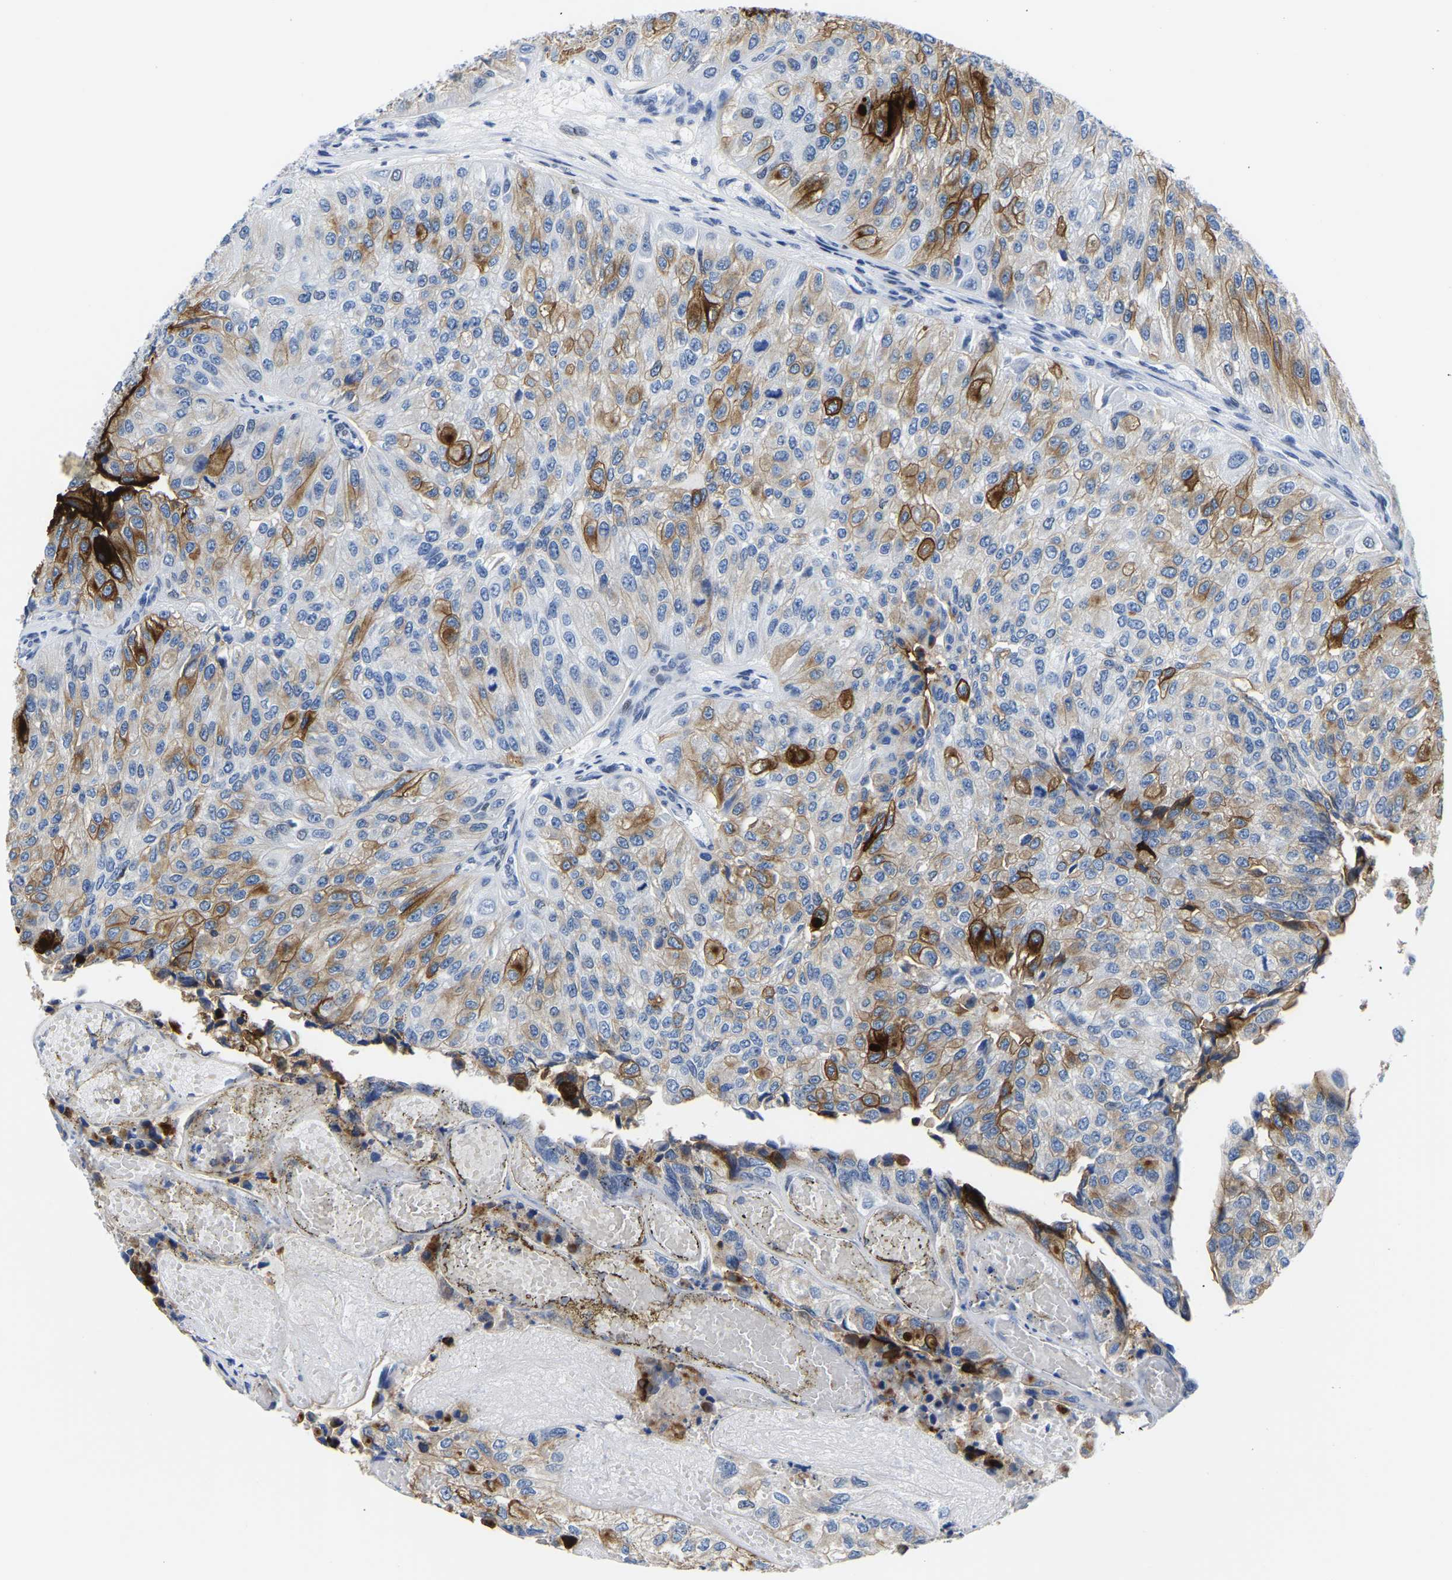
{"staining": {"intensity": "strong", "quantity": "<25%", "location": "cytoplasmic/membranous"}, "tissue": "urothelial cancer", "cell_type": "Tumor cells", "image_type": "cancer", "snomed": [{"axis": "morphology", "description": "Urothelial carcinoma, High grade"}, {"axis": "topography", "description": "Kidney"}, {"axis": "topography", "description": "Urinary bladder"}], "caption": "Strong cytoplasmic/membranous positivity for a protein is identified in about <25% of tumor cells of urothelial carcinoma (high-grade) using IHC.", "gene": "UPK3A", "patient": {"sex": "male", "age": 77}}